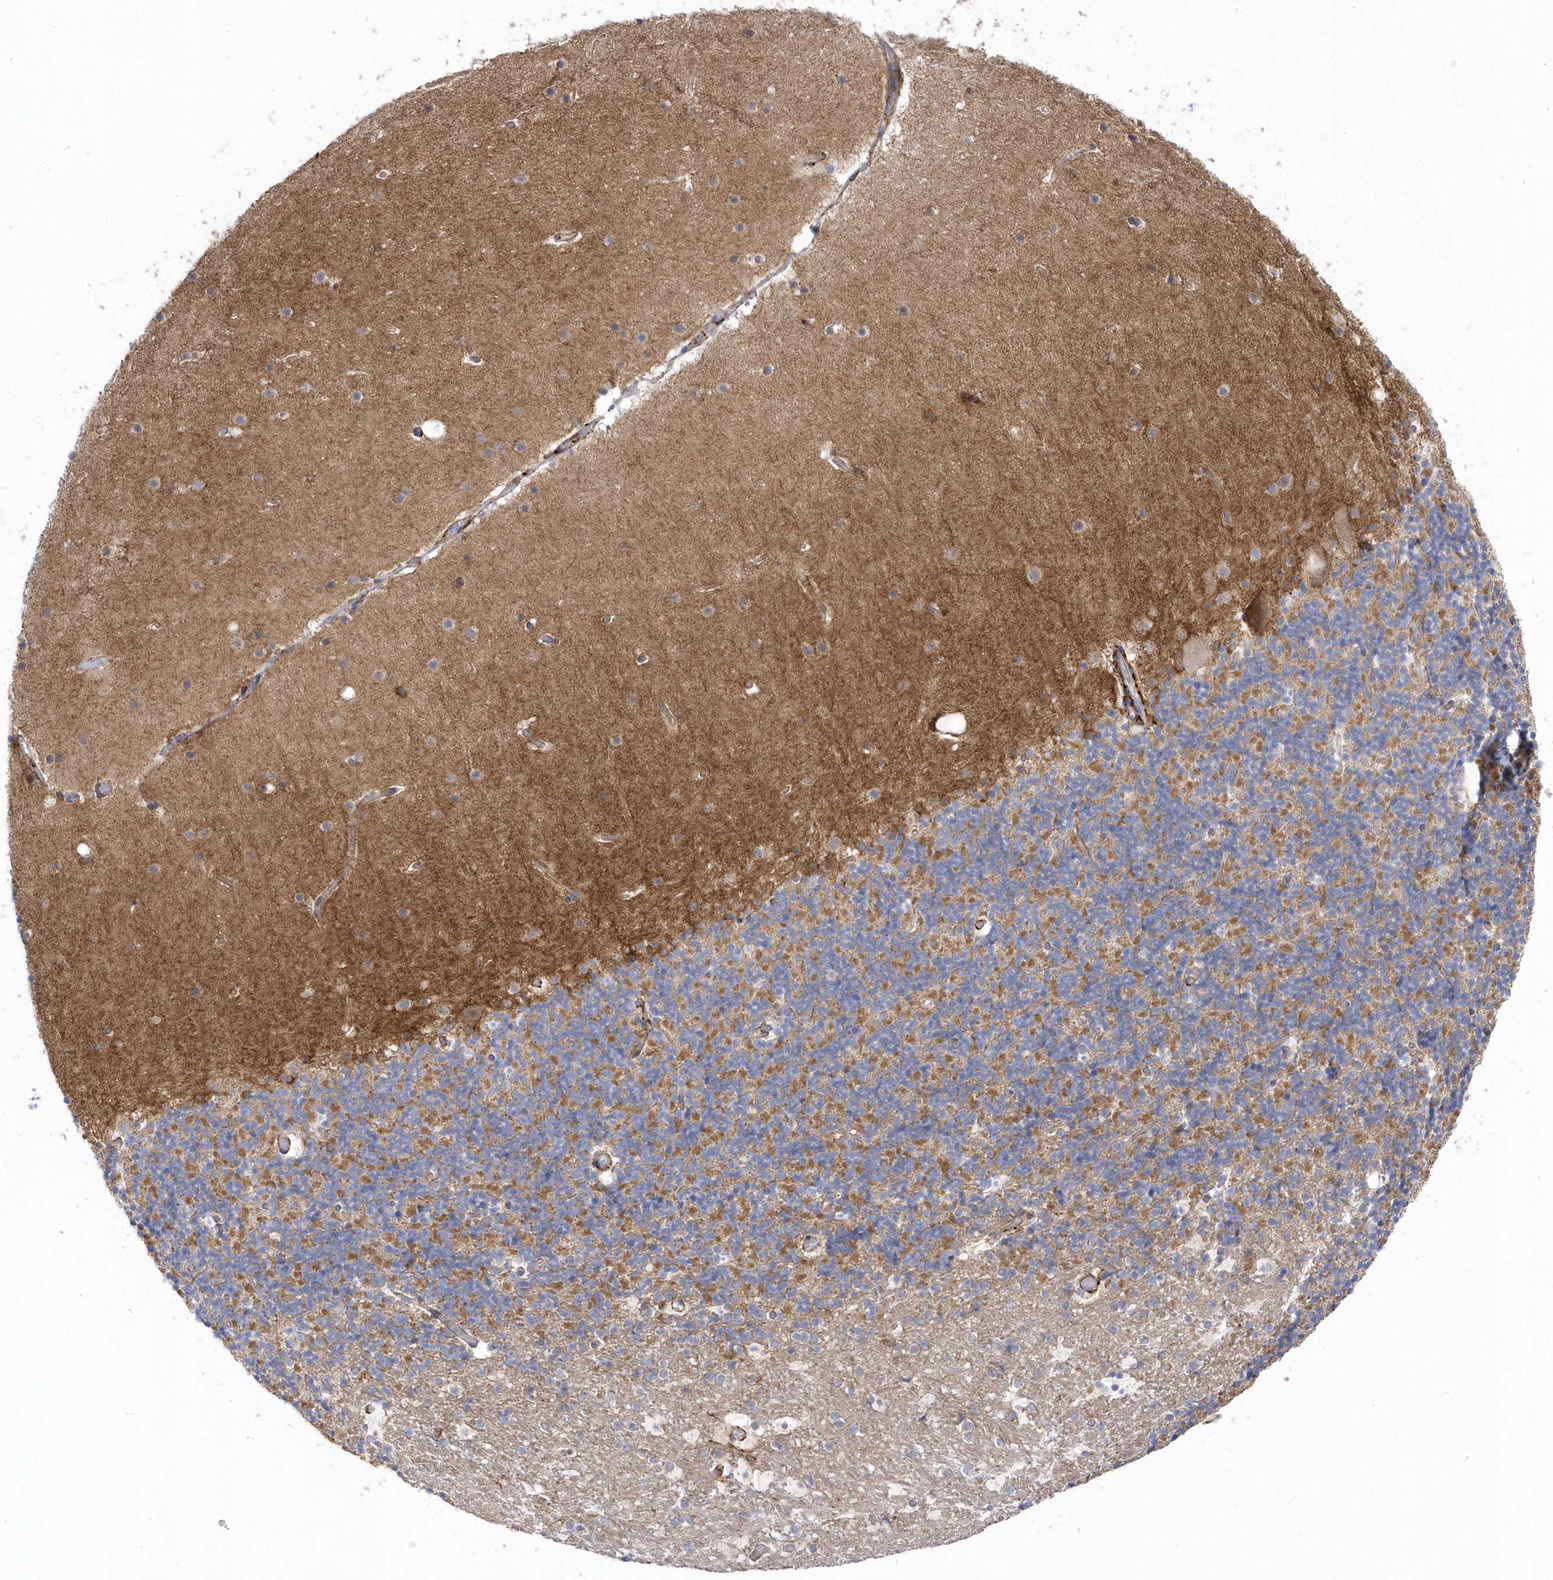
{"staining": {"intensity": "moderate", "quantity": "25%-75%", "location": "cytoplasmic/membranous"}, "tissue": "cerebellum", "cell_type": "Cells in granular layer", "image_type": "normal", "snomed": [{"axis": "morphology", "description": "Normal tissue, NOS"}, {"axis": "topography", "description": "Cerebellum"}], "caption": "A medium amount of moderate cytoplasmic/membranous positivity is present in approximately 25%-75% of cells in granular layer in benign cerebellum. (brown staining indicates protein expression, while blue staining denotes nuclei).", "gene": "ANAPC1", "patient": {"sex": "male", "age": 57}}